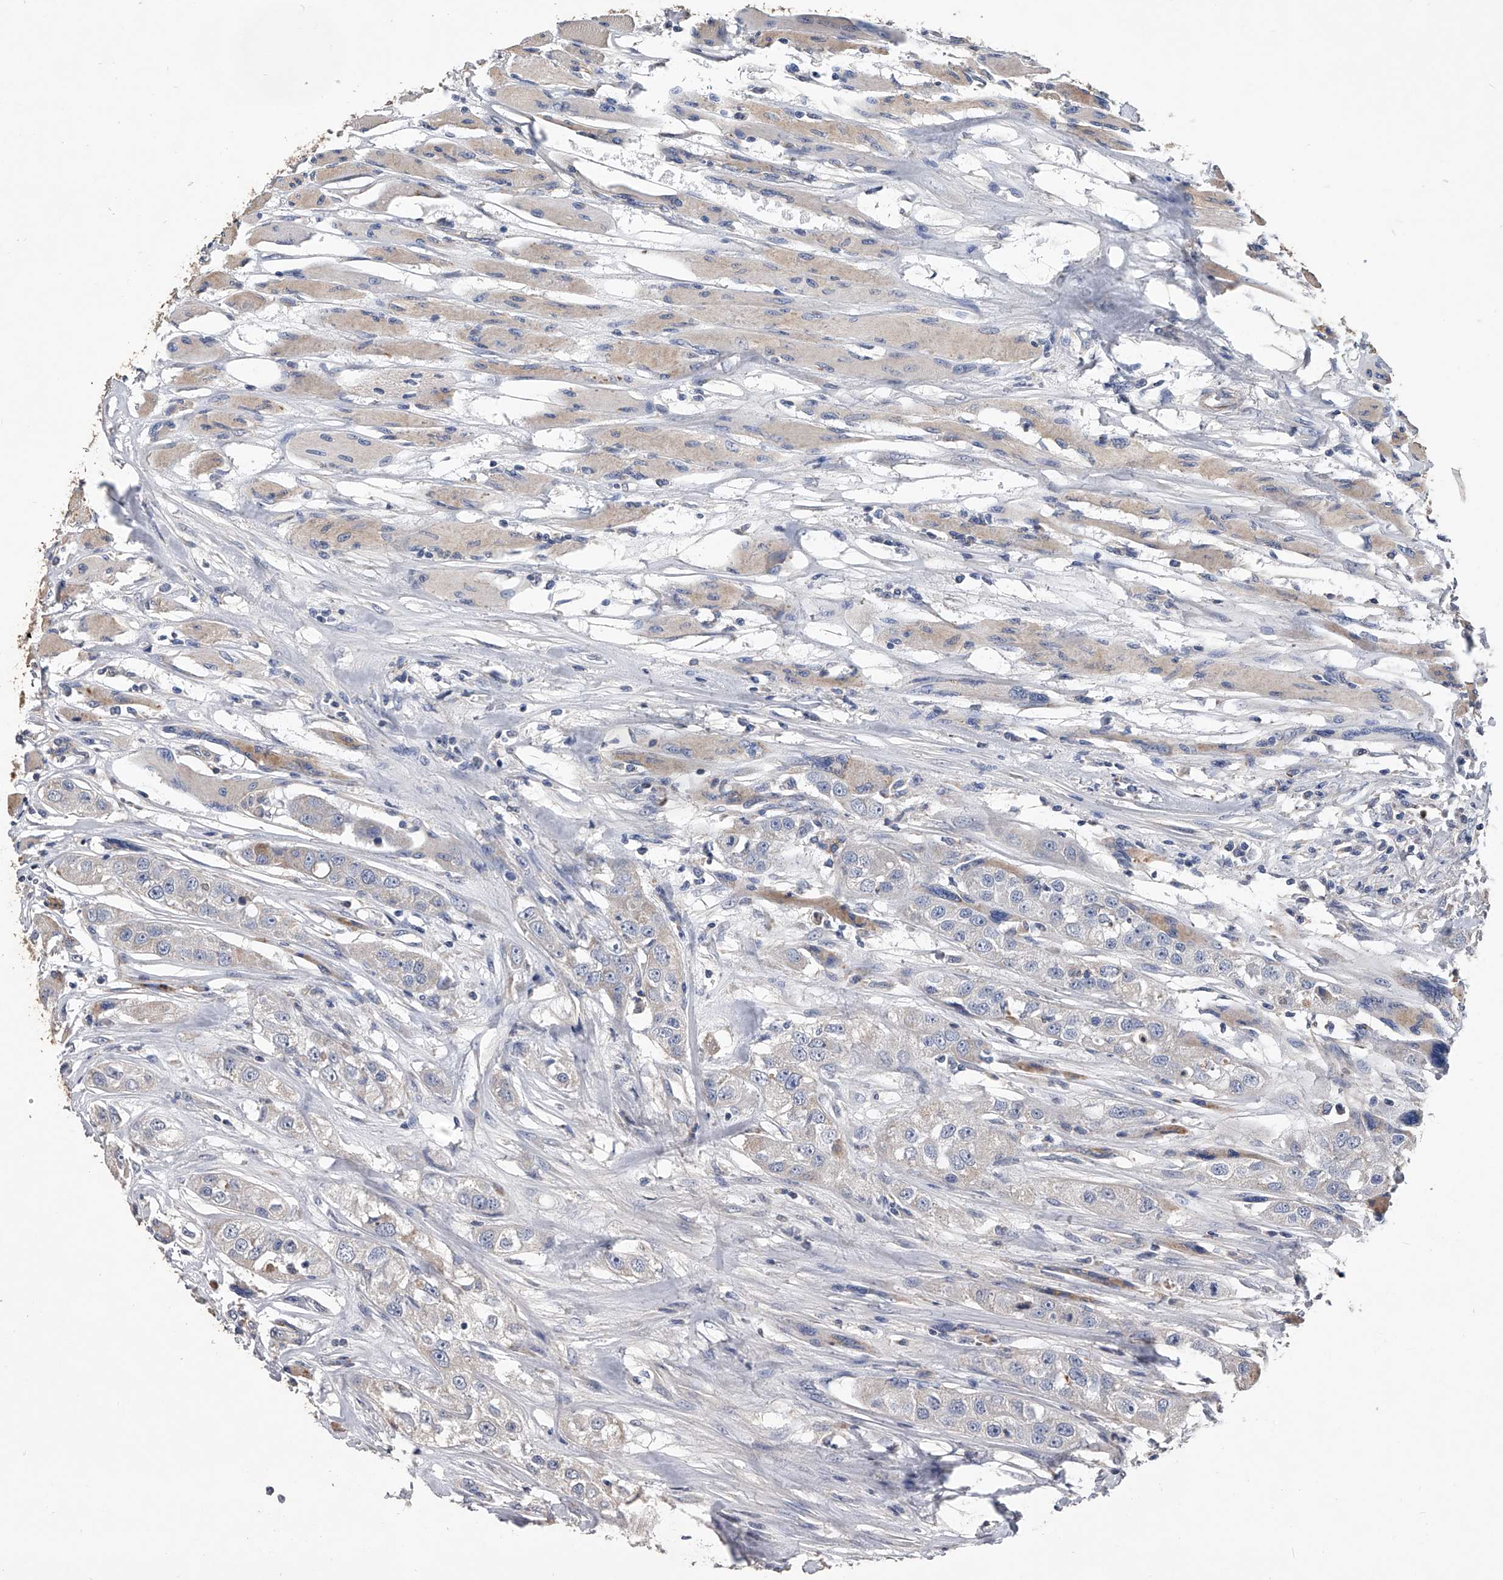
{"staining": {"intensity": "negative", "quantity": "none", "location": "none"}, "tissue": "head and neck cancer", "cell_type": "Tumor cells", "image_type": "cancer", "snomed": [{"axis": "morphology", "description": "Normal tissue, NOS"}, {"axis": "morphology", "description": "Squamous cell carcinoma, NOS"}, {"axis": "topography", "description": "Skeletal muscle"}, {"axis": "topography", "description": "Head-Neck"}], "caption": "Tumor cells are negative for brown protein staining in squamous cell carcinoma (head and neck).", "gene": "NRP1", "patient": {"sex": "male", "age": 51}}